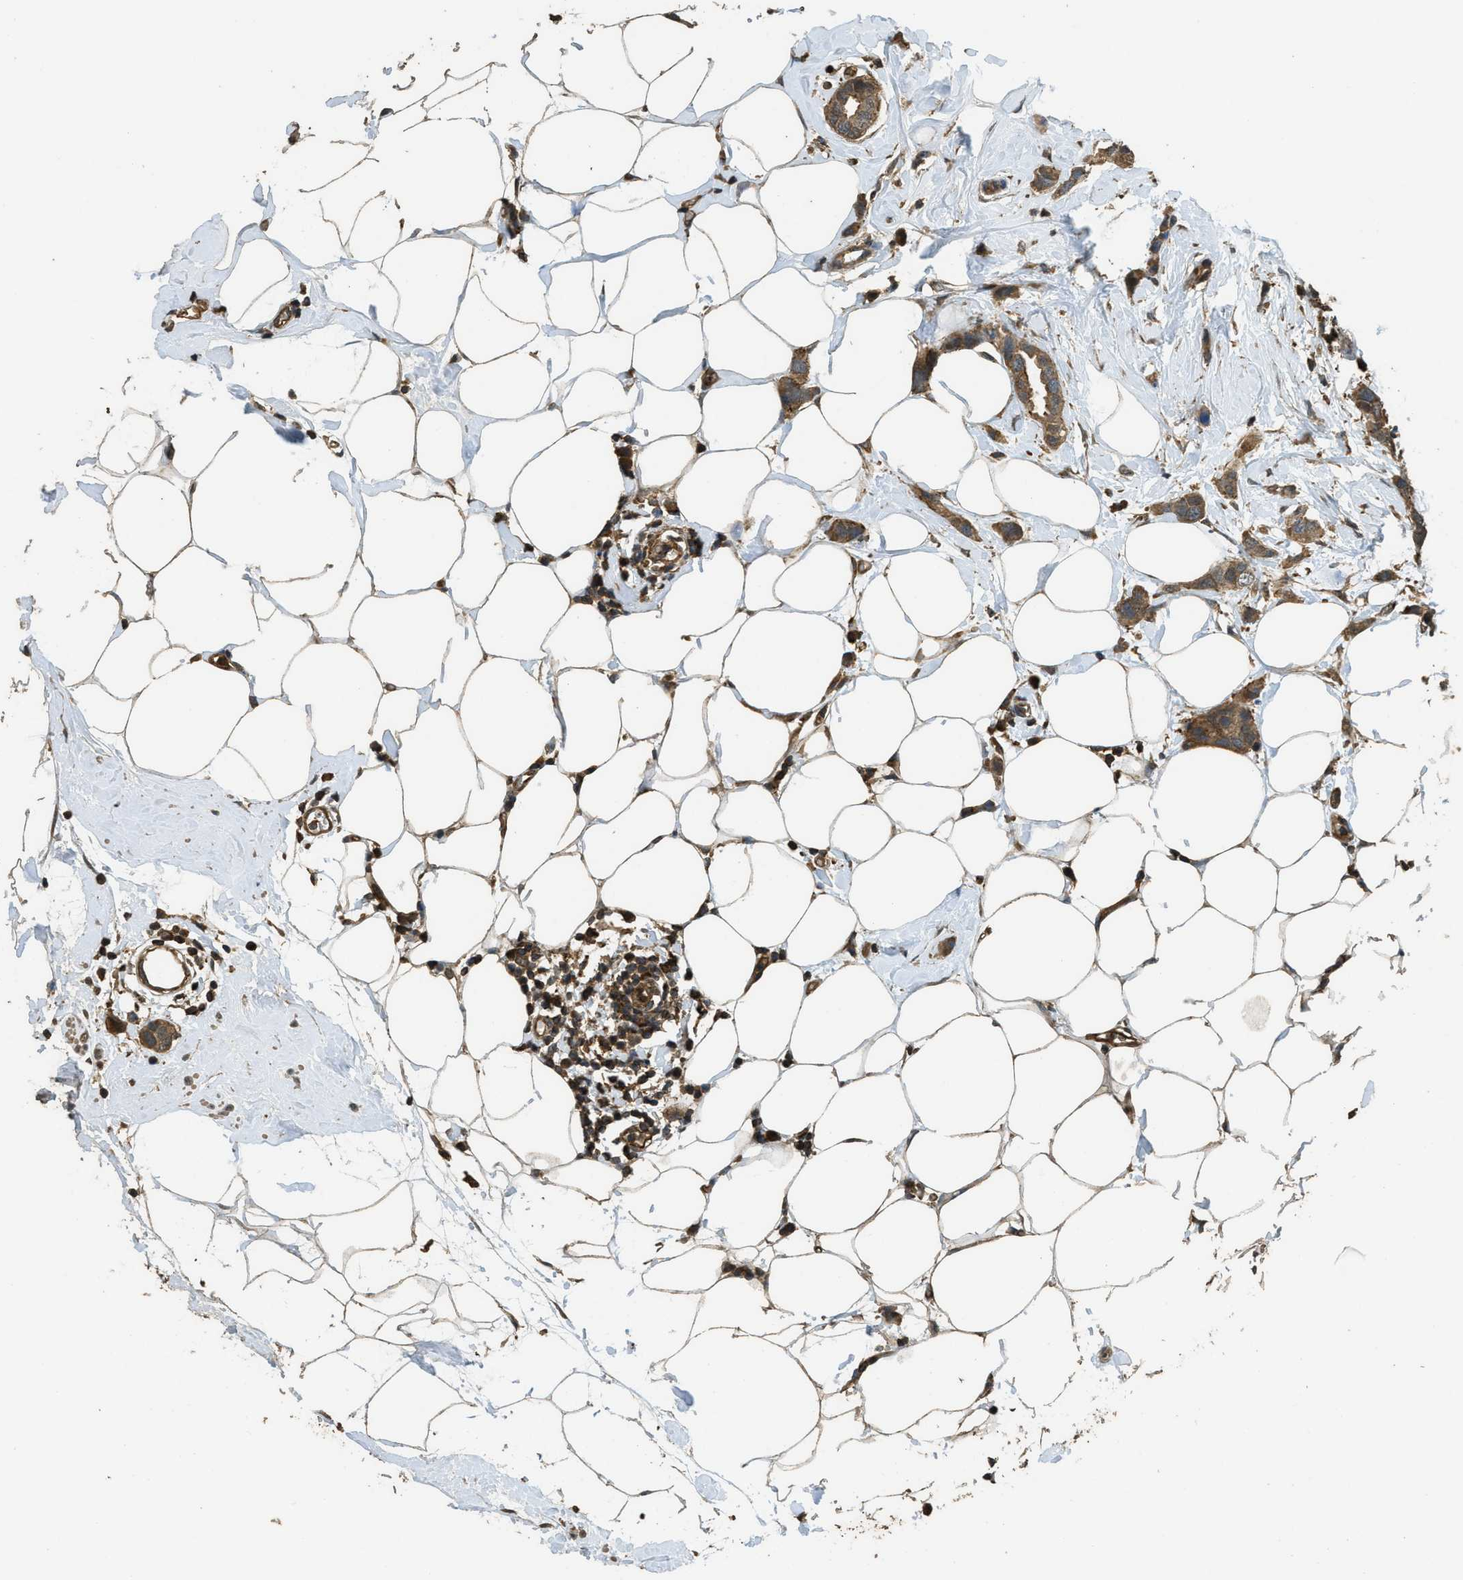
{"staining": {"intensity": "moderate", "quantity": ">75%", "location": "cytoplasmic/membranous"}, "tissue": "breast cancer", "cell_type": "Tumor cells", "image_type": "cancer", "snomed": [{"axis": "morphology", "description": "Normal tissue, NOS"}, {"axis": "morphology", "description": "Duct carcinoma"}, {"axis": "topography", "description": "Breast"}], "caption": "Breast cancer was stained to show a protein in brown. There is medium levels of moderate cytoplasmic/membranous staining in approximately >75% of tumor cells.", "gene": "PPP6R3", "patient": {"sex": "female", "age": 50}}